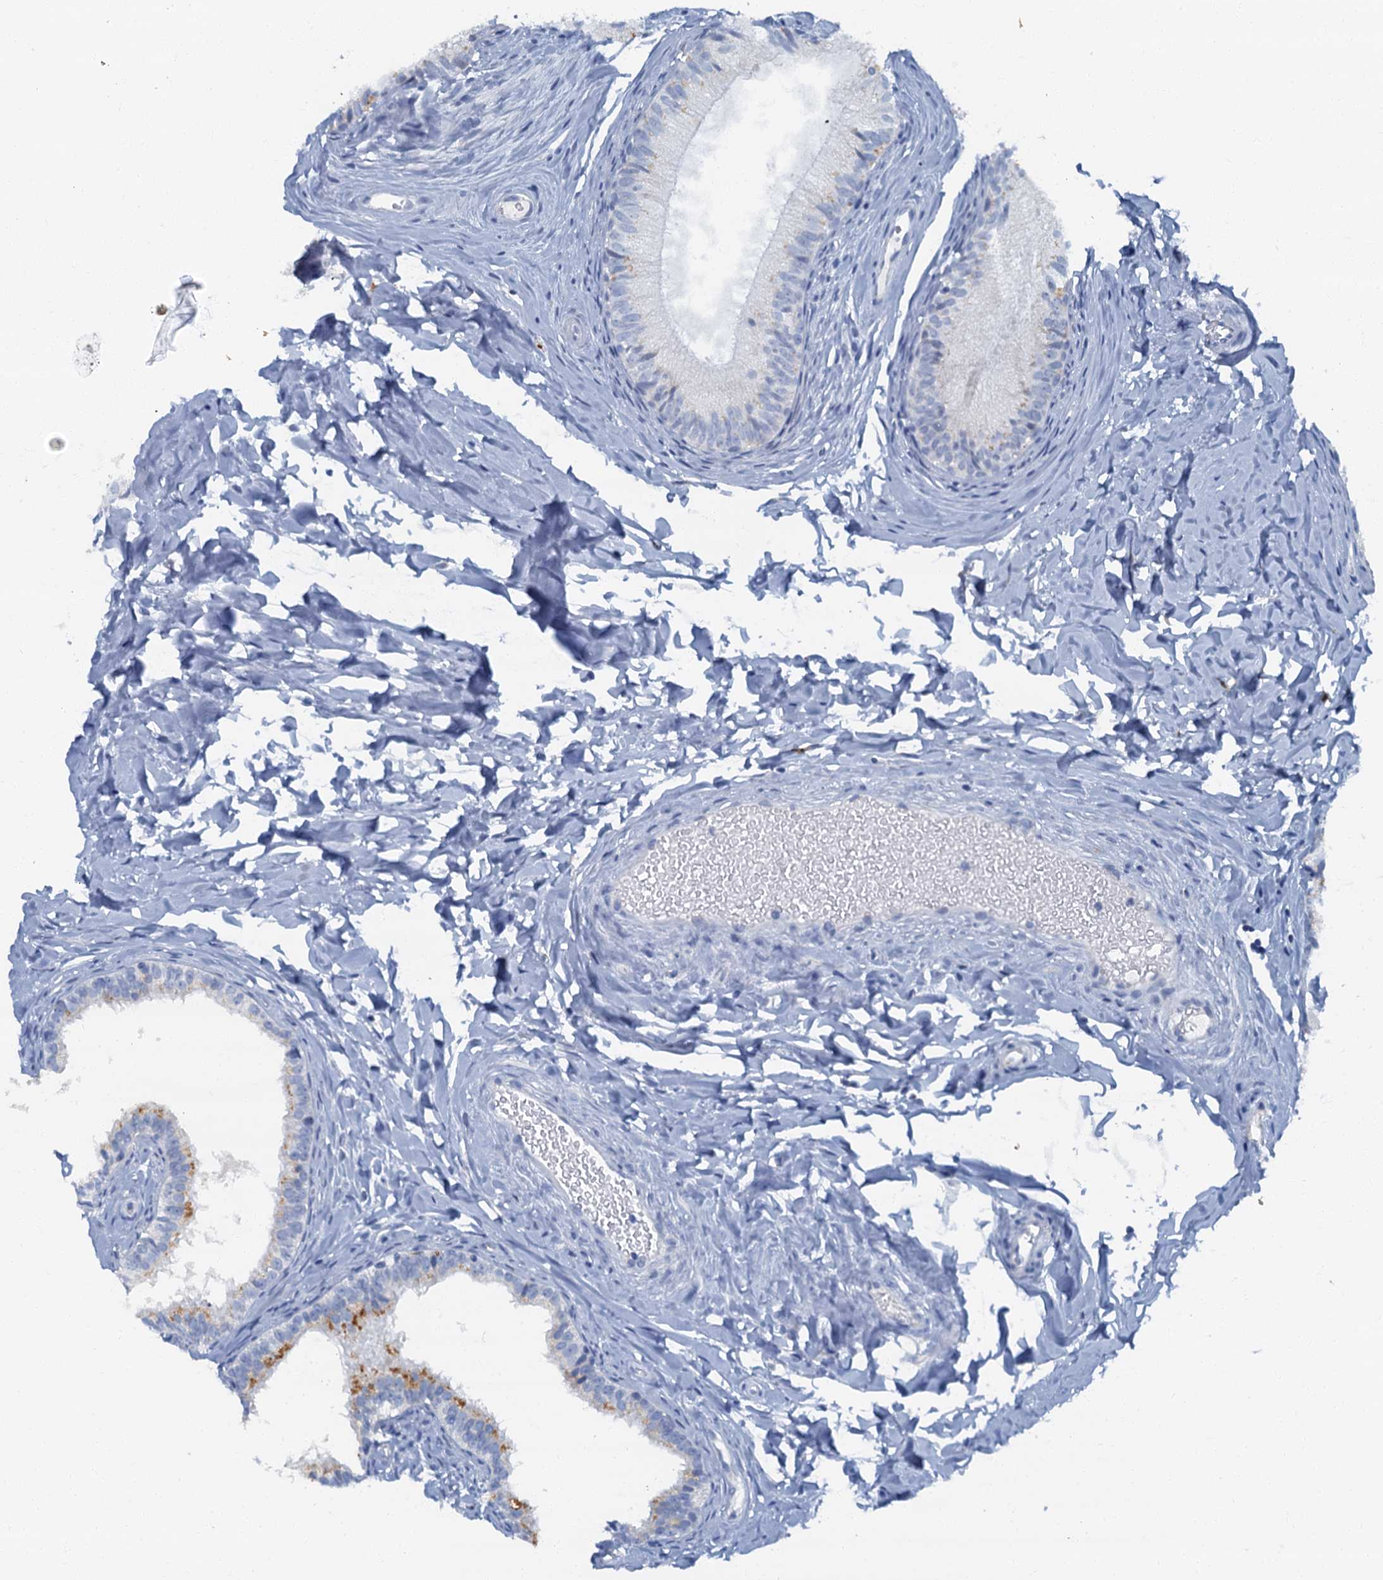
{"staining": {"intensity": "moderate", "quantity": "<25%", "location": "cytoplasmic/membranous"}, "tissue": "epididymis", "cell_type": "Glandular cells", "image_type": "normal", "snomed": [{"axis": "morphology", "description": "Normal tissue, NOS"}, {"axis": "topography", "description": "Epididymis"}], "caption": "Immunohistochemistry micrograph of benign epididymis: human epididymis stained using immunohistochemistry displays low levels of moderate protein expression localized specifically in the cytoplasmic/membranous of glandular cells, appearing as a cytoplasmic/membranous brown color.", "gene": "LYPD3", "patient": {"sex": "male", "age": 34}}